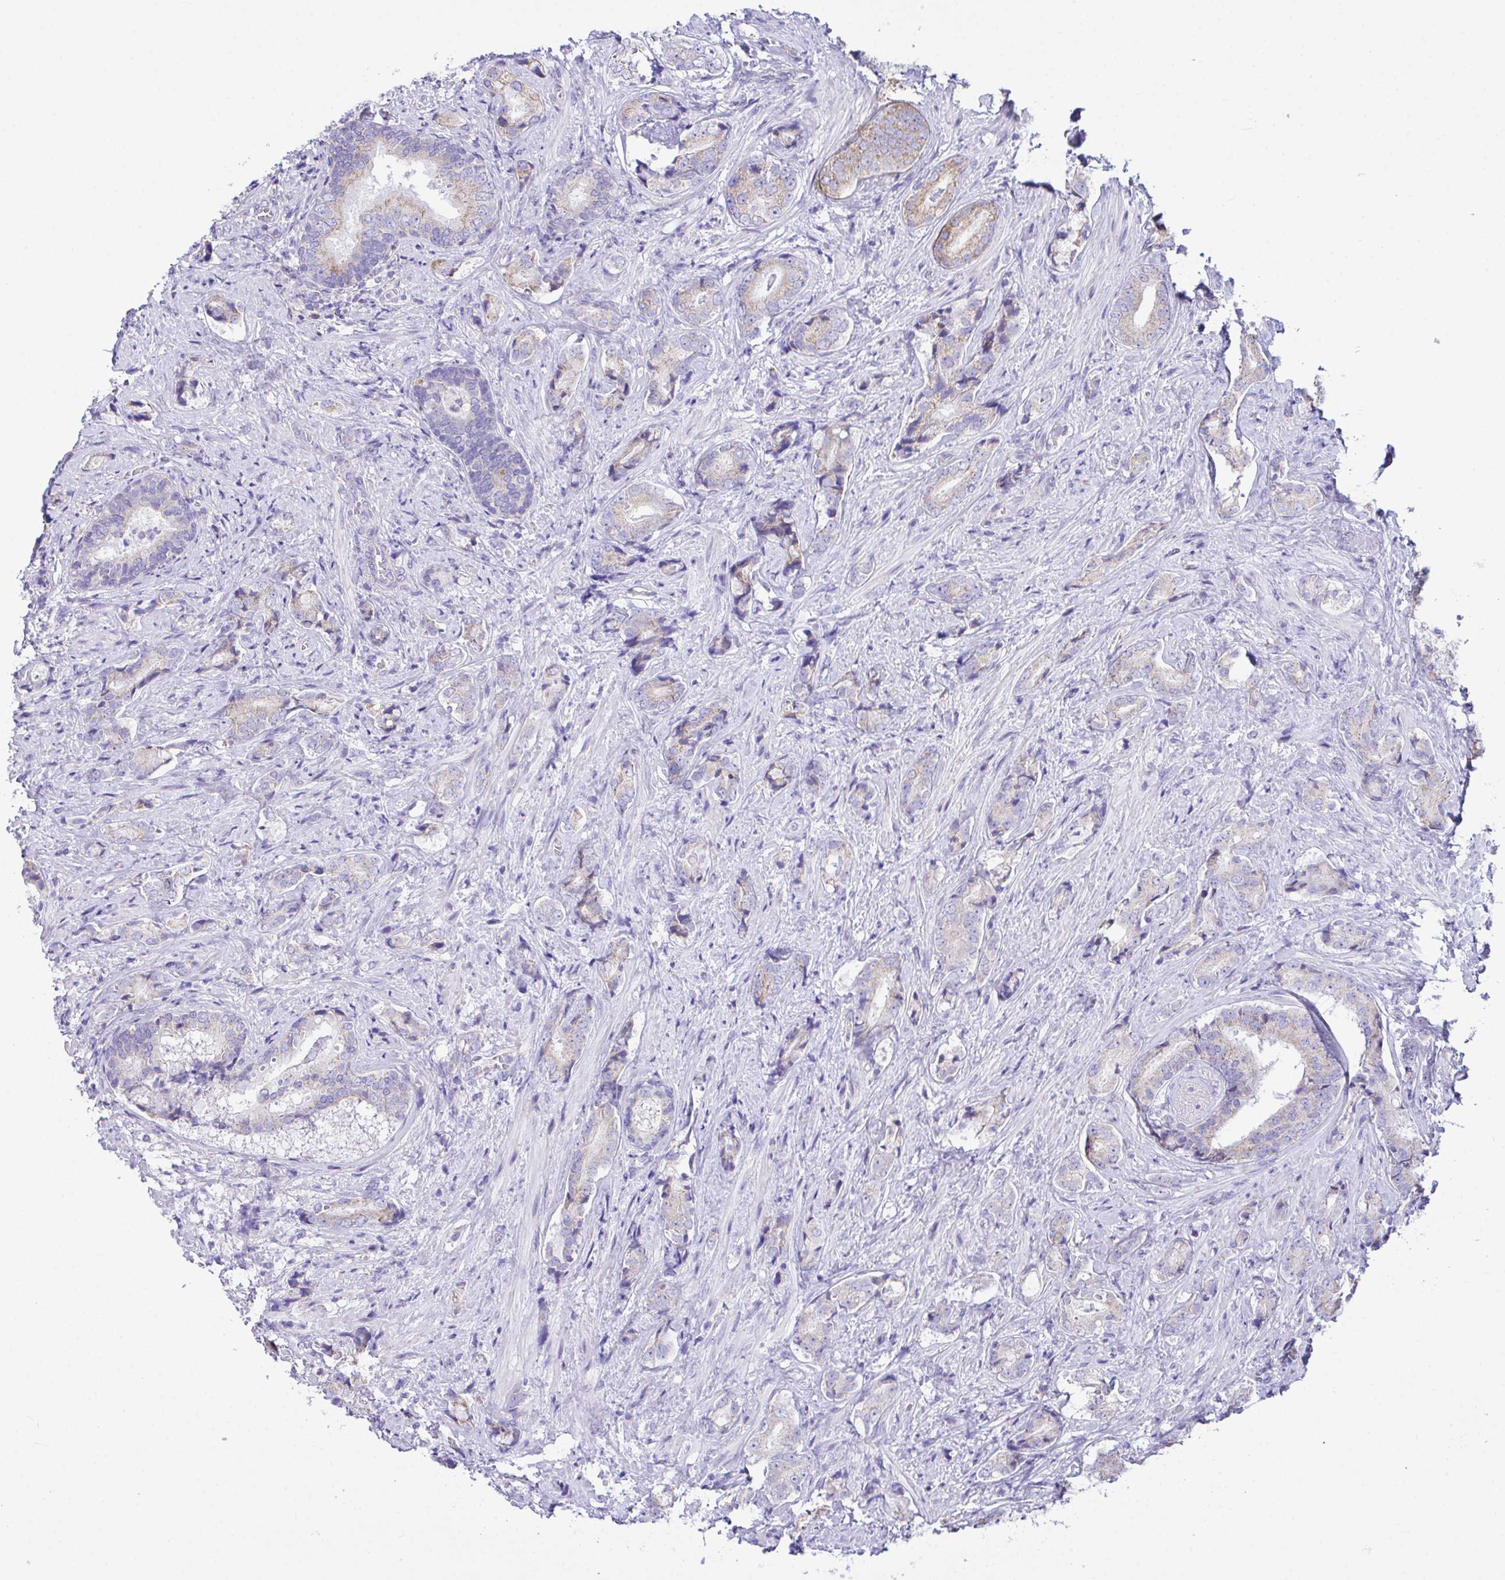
{"staining": {"intensity": "moderate", "quantity": "<25%", "location": "cytoplasmic/membranous"}, "tissue": "prostate cancer", "cell_type": "Tumor cells", "image_type": "cancer", "snomed": [{"axis": "morphology", "description": "Adenocarcinoma, High grade"}, {"axis": "topography", "description": "Prostate"}], "caption": "IHC photomicrograph of neoplastic tissue: prostate high-grade adenocarcinoma stained using IHC exhibits low levels of moderate protein expression localized specifically in the cytoplasmic/membranous of tumor cells, appearing as a cytoplasmic/membranous brown color.", "gene": "NLRP8", "patient": {"sex": "male", "age": 62}}